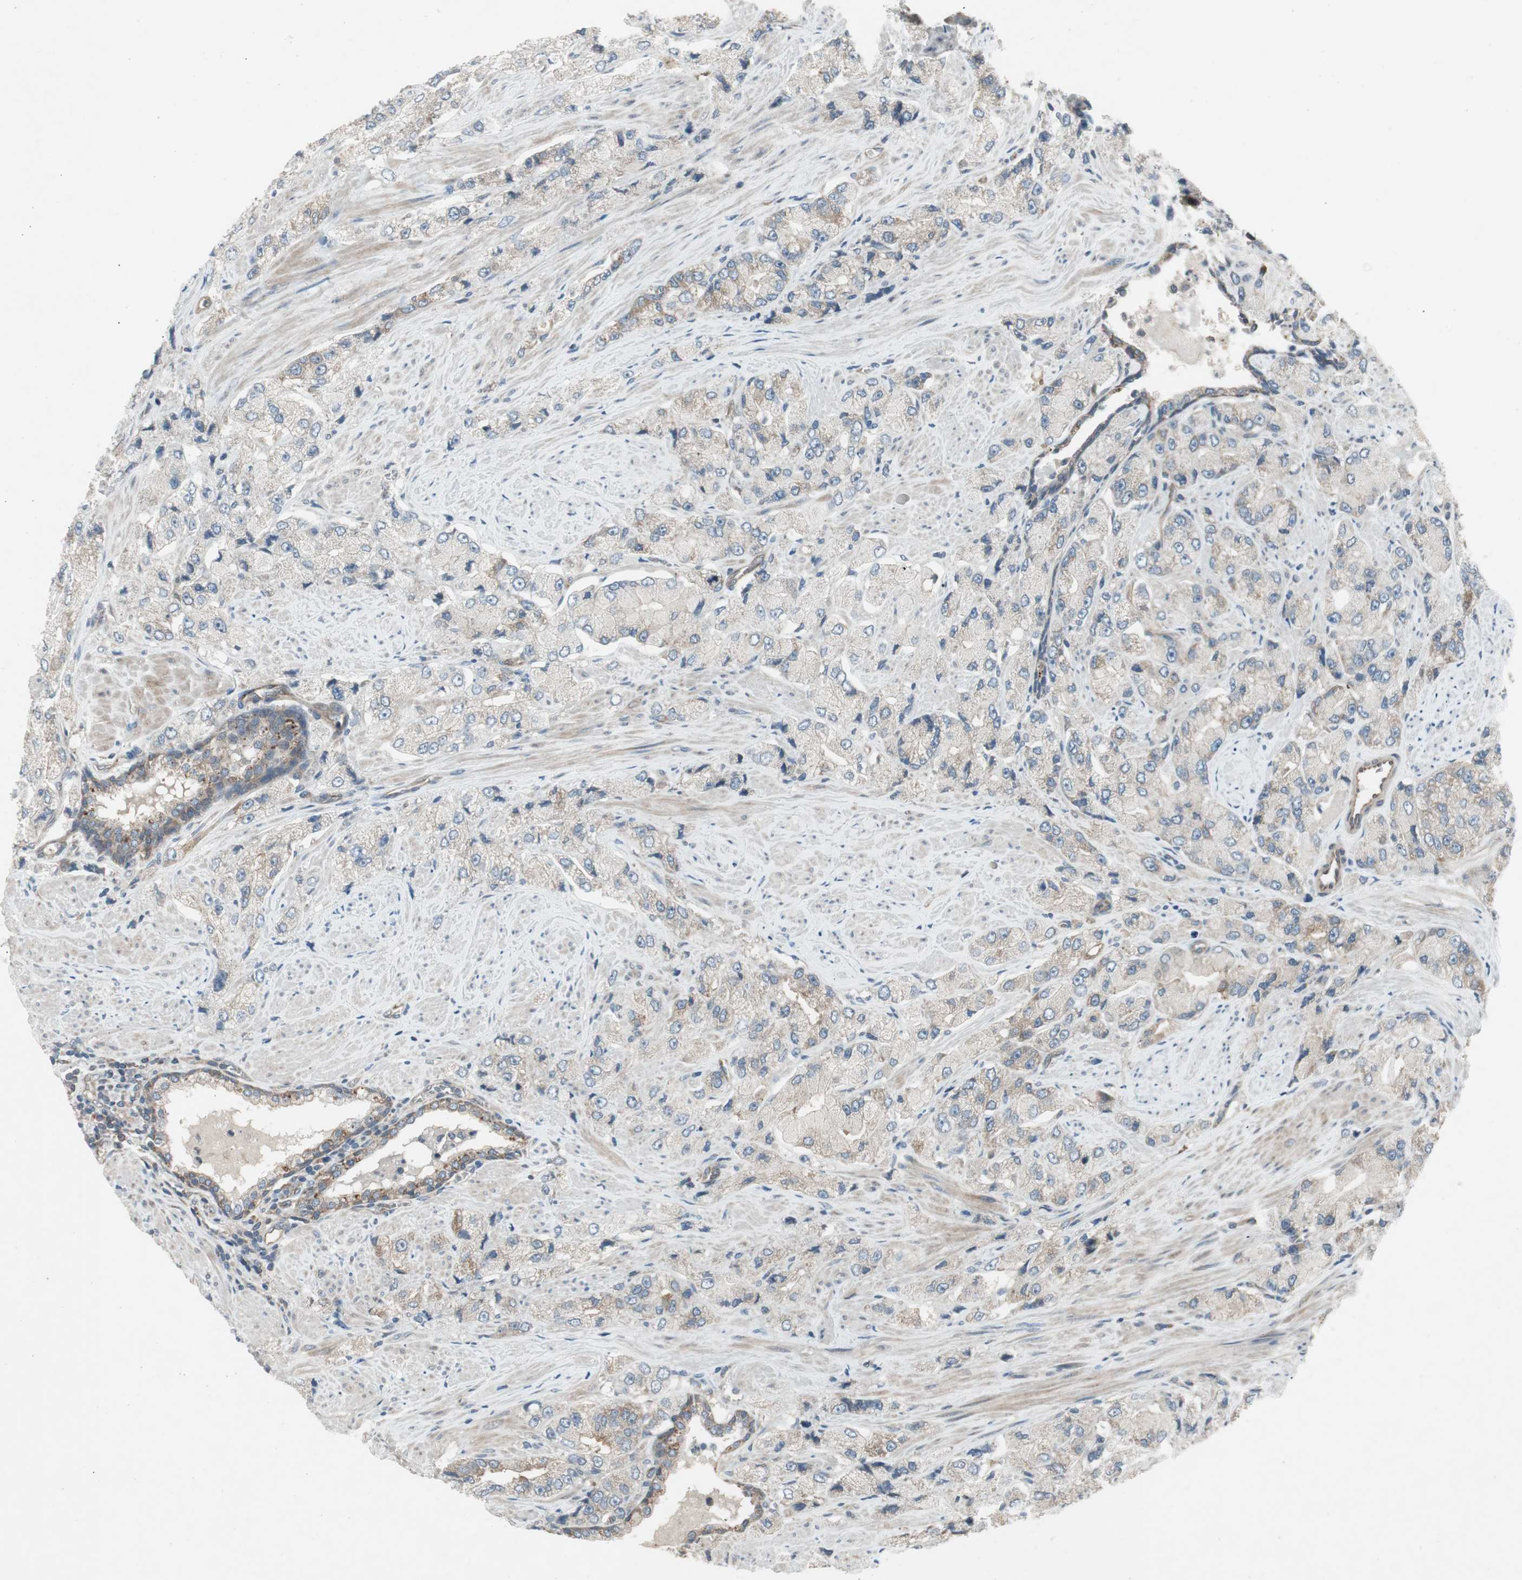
{"staining": {"intensity": "weak", "quantity": "<25%", "location": "cytoplasmic/membranous"}, "tissue": "prostate cancer", "cell_type": "Tumor cells", "image_type": "cancer", "snomed": [{"axis": "morphology", "description": "Adenocarcinoma, High grade"}, {"axis": "topography", "description": "Prostate"}], "caption": "Immunohistochemistry histopathology image of prostate cancer stained for a protein (brown), which displays no expression in tumor cells. The staining was performed using DAB (3,3'-diaminobenzidine) to visualize the protein expression in brown, while the nuclei were stained in blue with hematoxylin (Magnification: 20x).", "gene": "PANK2", "patient": {"sex": "male", "age": 58}}